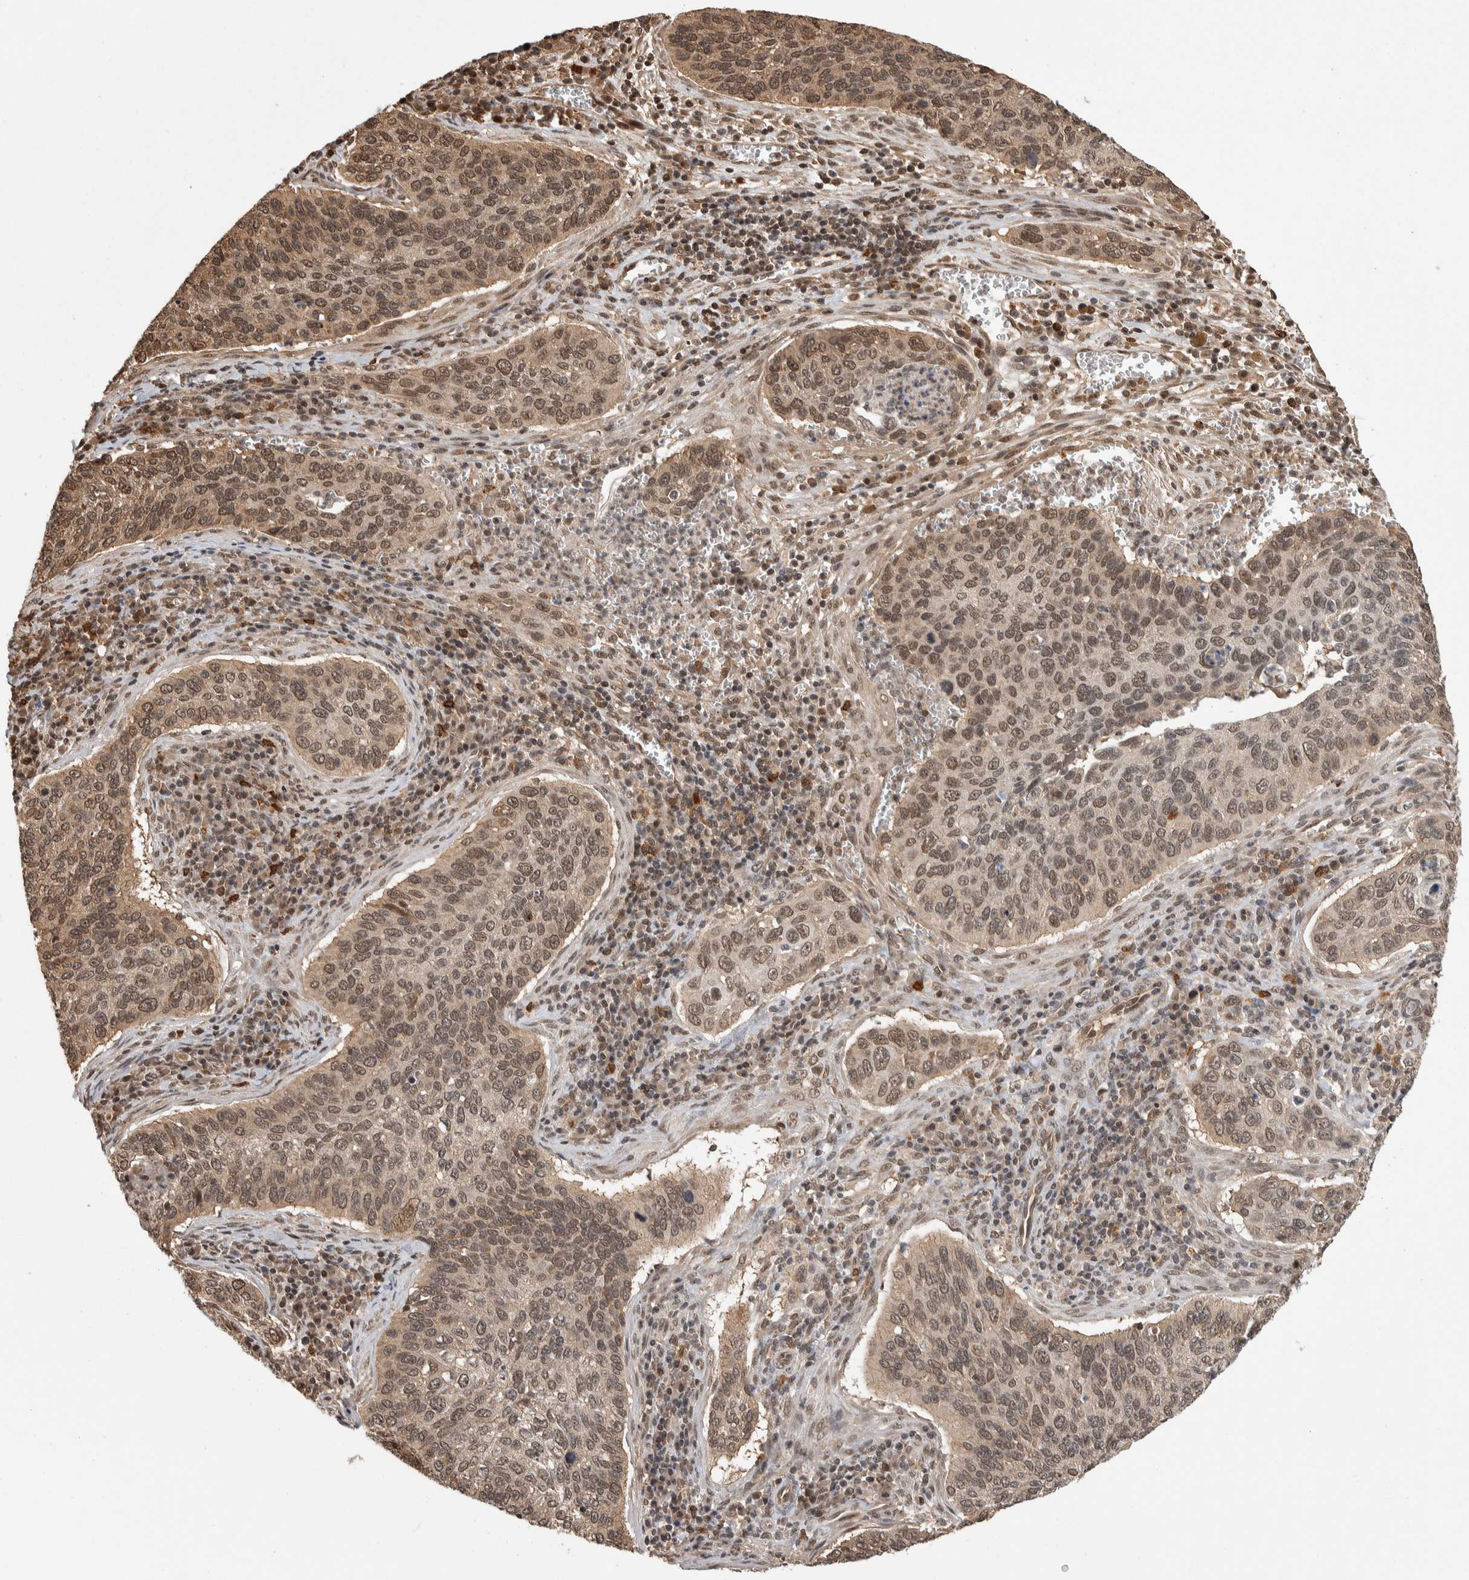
{"staining": {"intensity": "weak", "quantity": ">75%", "location": "cytoplasmic/membranous,nuclear"}, "tissue": "cervical cancer", "cell_type": "Tumor cells", "image_type": "cancer", "snomed": [{"axis": "morphology", "description": "Squamous cell carcinoma, NOS"}, {"axis": "topography", "description": "Cervix"}], "caption": "The photomicrograph demonstrates immunohistochemical staining of cervical cancer. There is weak cytoplasmic/membranous and nuclear positivity is identified in about >75% of tumor cells. (DAB IHC with brightfield microscopy, high magnification).", "gene": "ZNF592", "patient": {"sex": "female", "age": 53}}